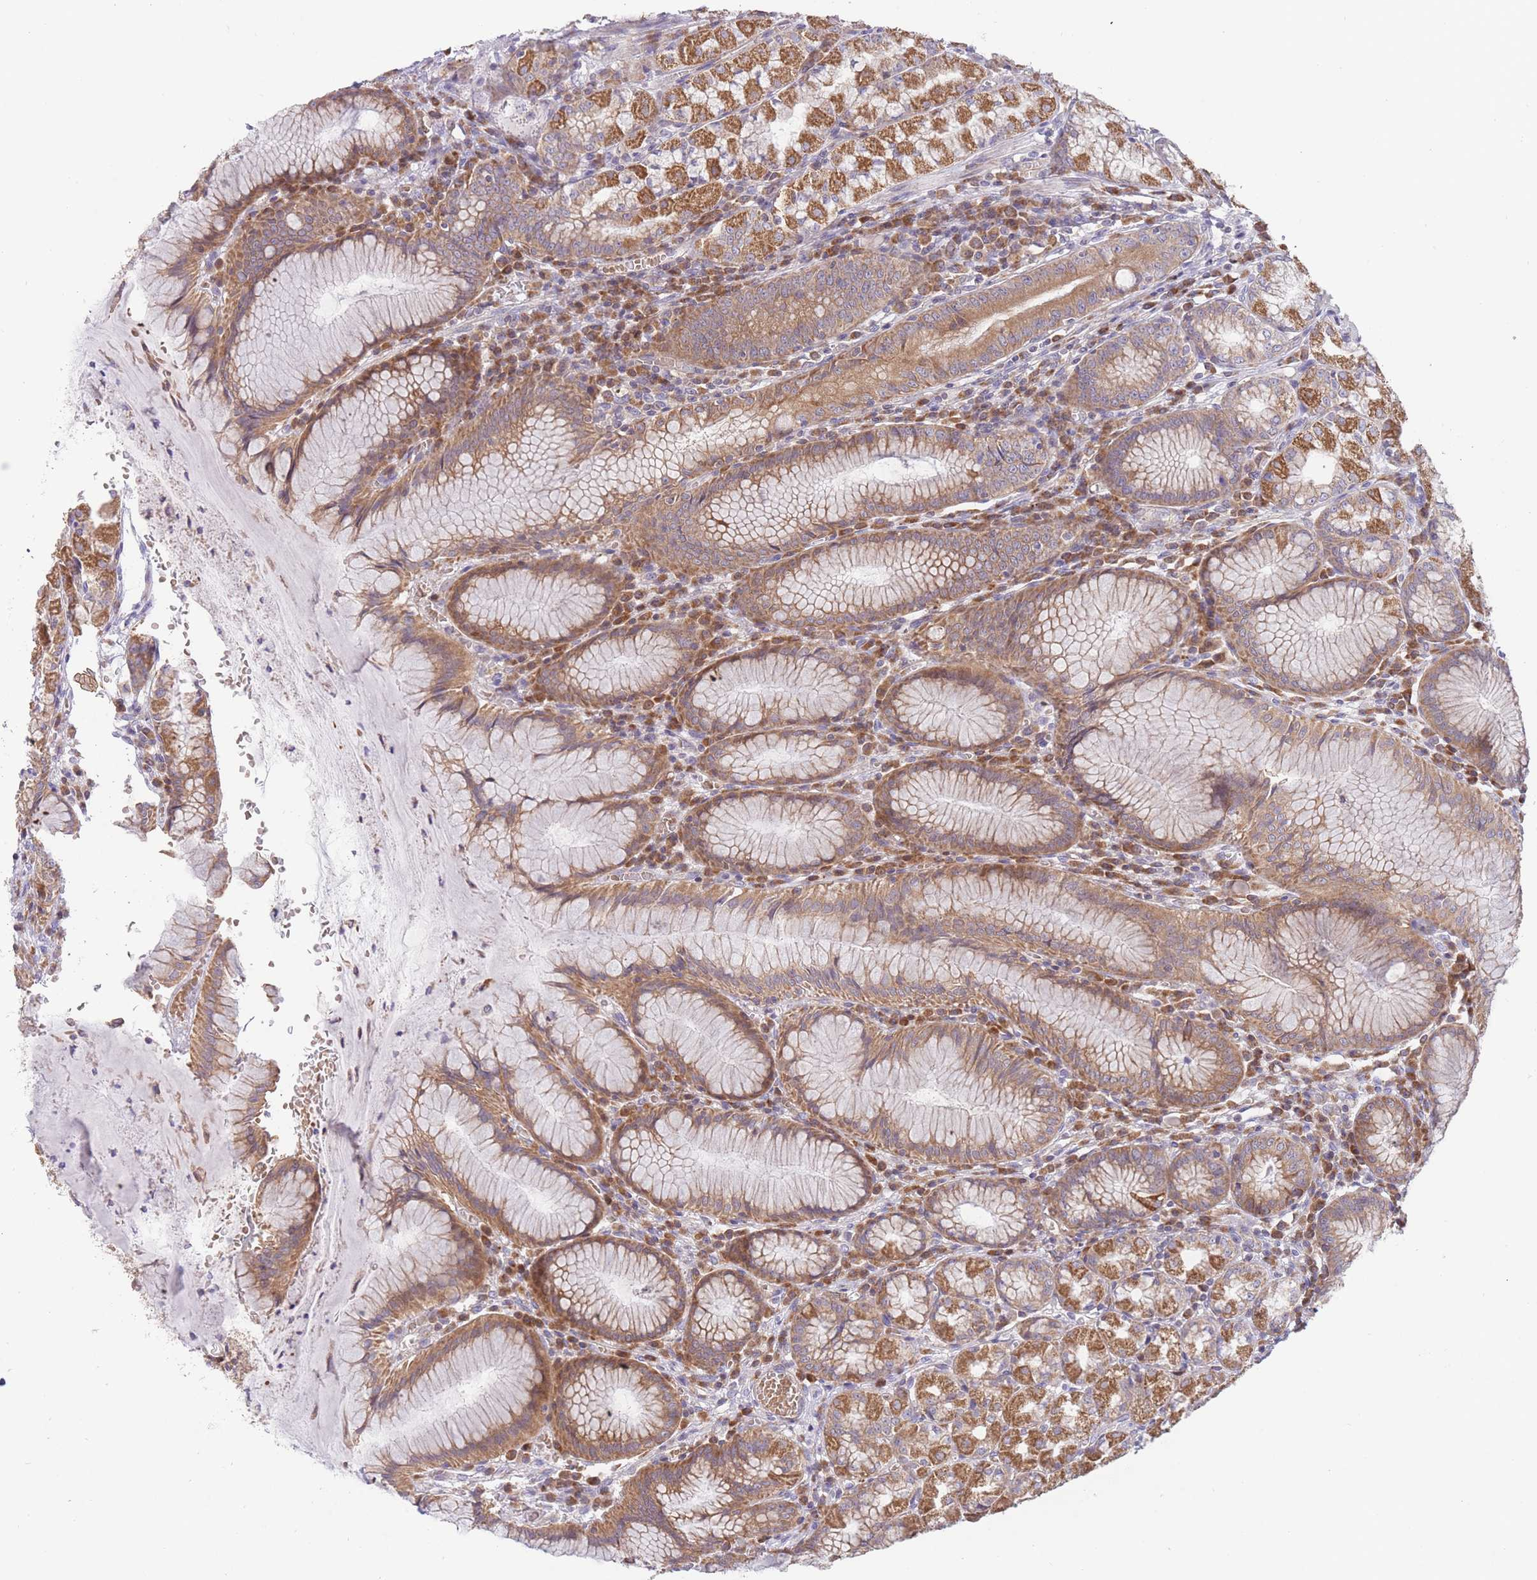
{"staining": {"intensity": "strong", "quantity": ">75%", "location": "cytoplasmic/membranous"}, "tissue": "stomach", "cell_type": "Glandular cells", "image_type": "normal", "snomed": [{"axis": "morphology", "description": "Normal tissue, NOS"}, {"axis": "topography", "description": "Stomach"}], "caption": "This micrograph shows normal stomach stained with IHC to label a protein in brown. The cytoplasmic/membranous of glandular cells show strong positivity for the protein. Nuclei are counter-stained blue.", "gene": "BOLA2B", "patient": {"sex": "male", "age": 55}}